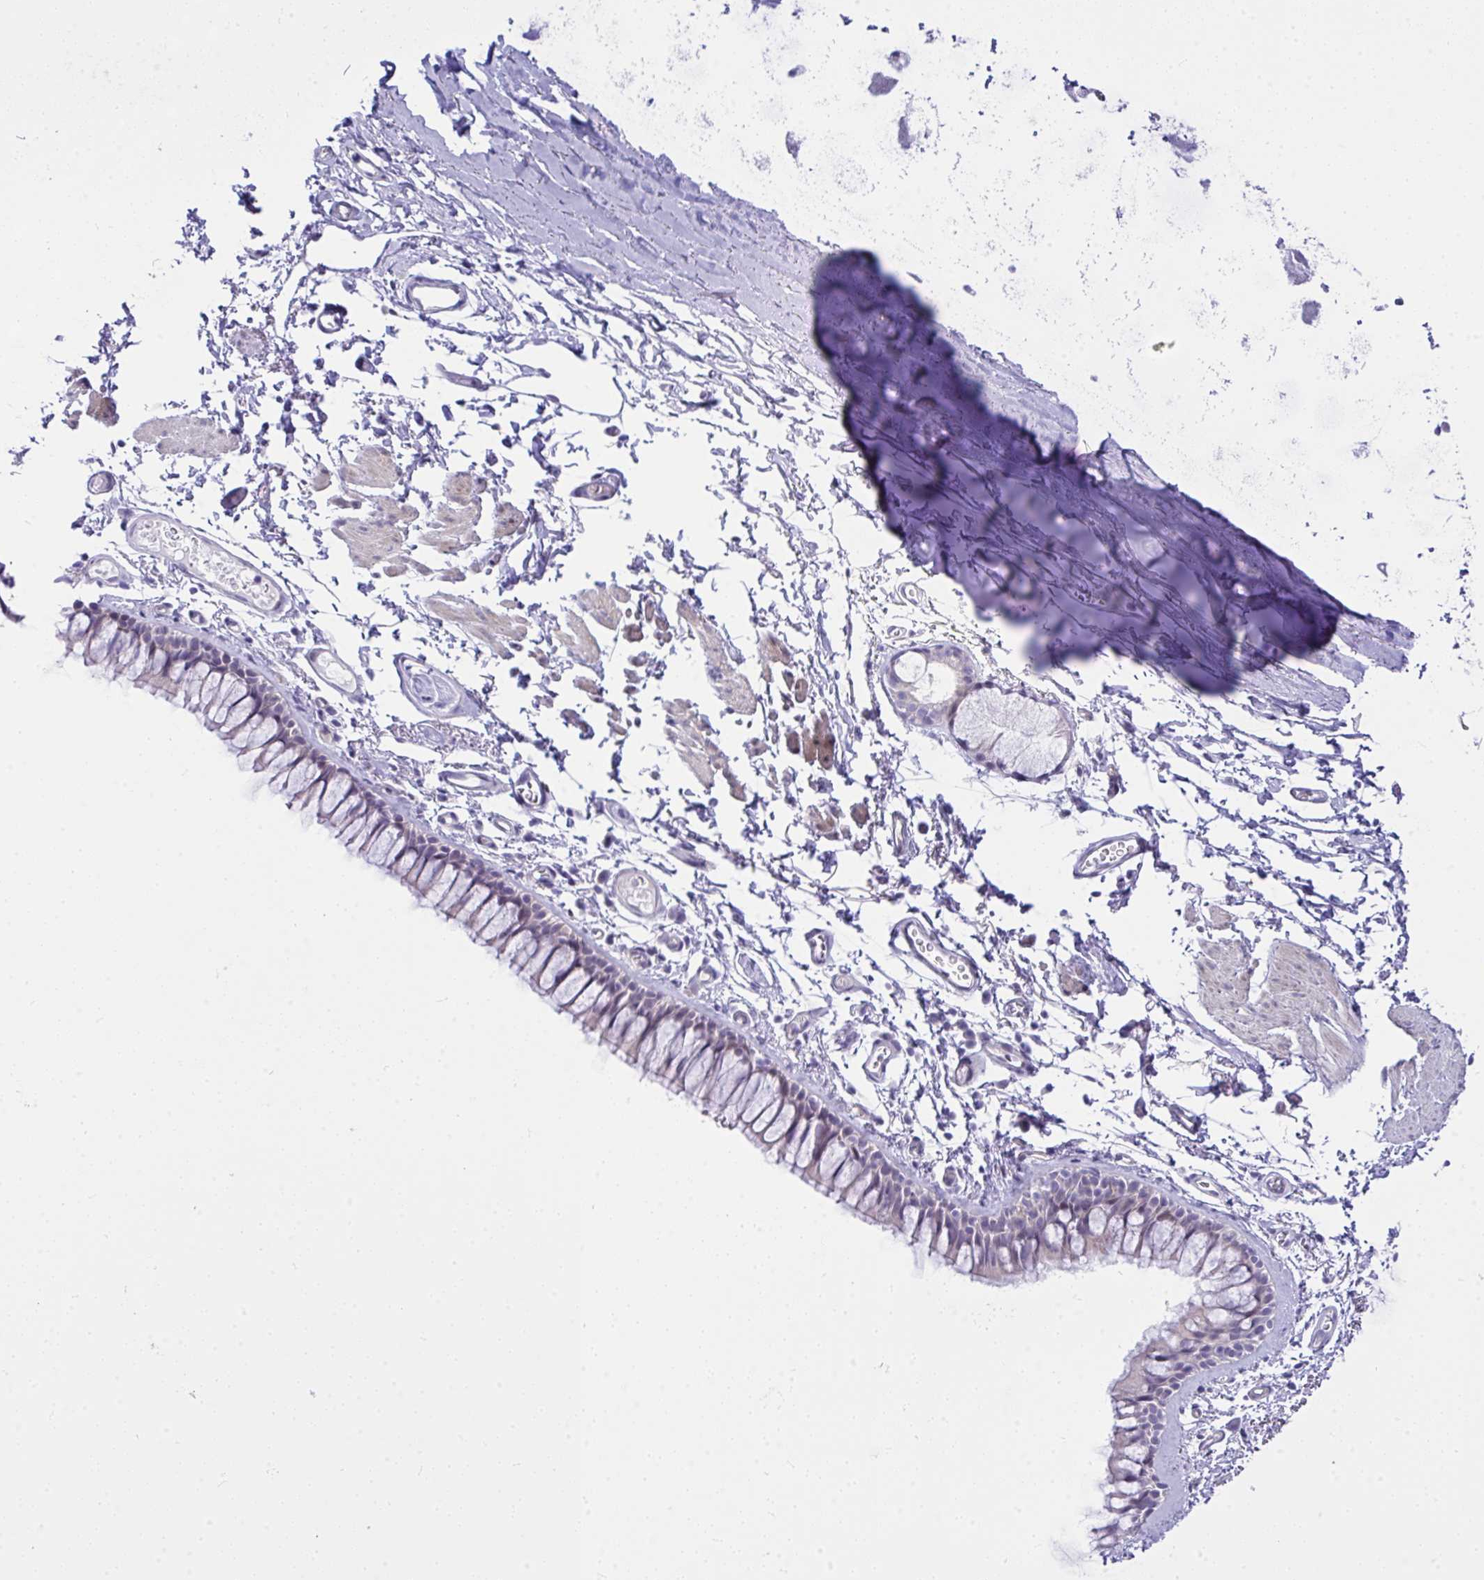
{"staining": {"intensity": "negative", "quantity": "none", "location": "none"}, "tissue": "bronchus", "cell_type": "Respiratory epithelial cells", "image_type": "normal", "snomed": [{"axis": "morphology", "description": "Normal tissue, NOS"}, {"axis": "topography", "description": "Cartilage tissue"}, {"axis": "topography", "description": "Bronchus"}], "caption": "This is a micrograph of immunohistochemistry staining of benign bronchus, which shows no positivity in respiratory epithelial cells.", "gene": "NFXL1", "patient": {"sex": "female", "age": 79}}